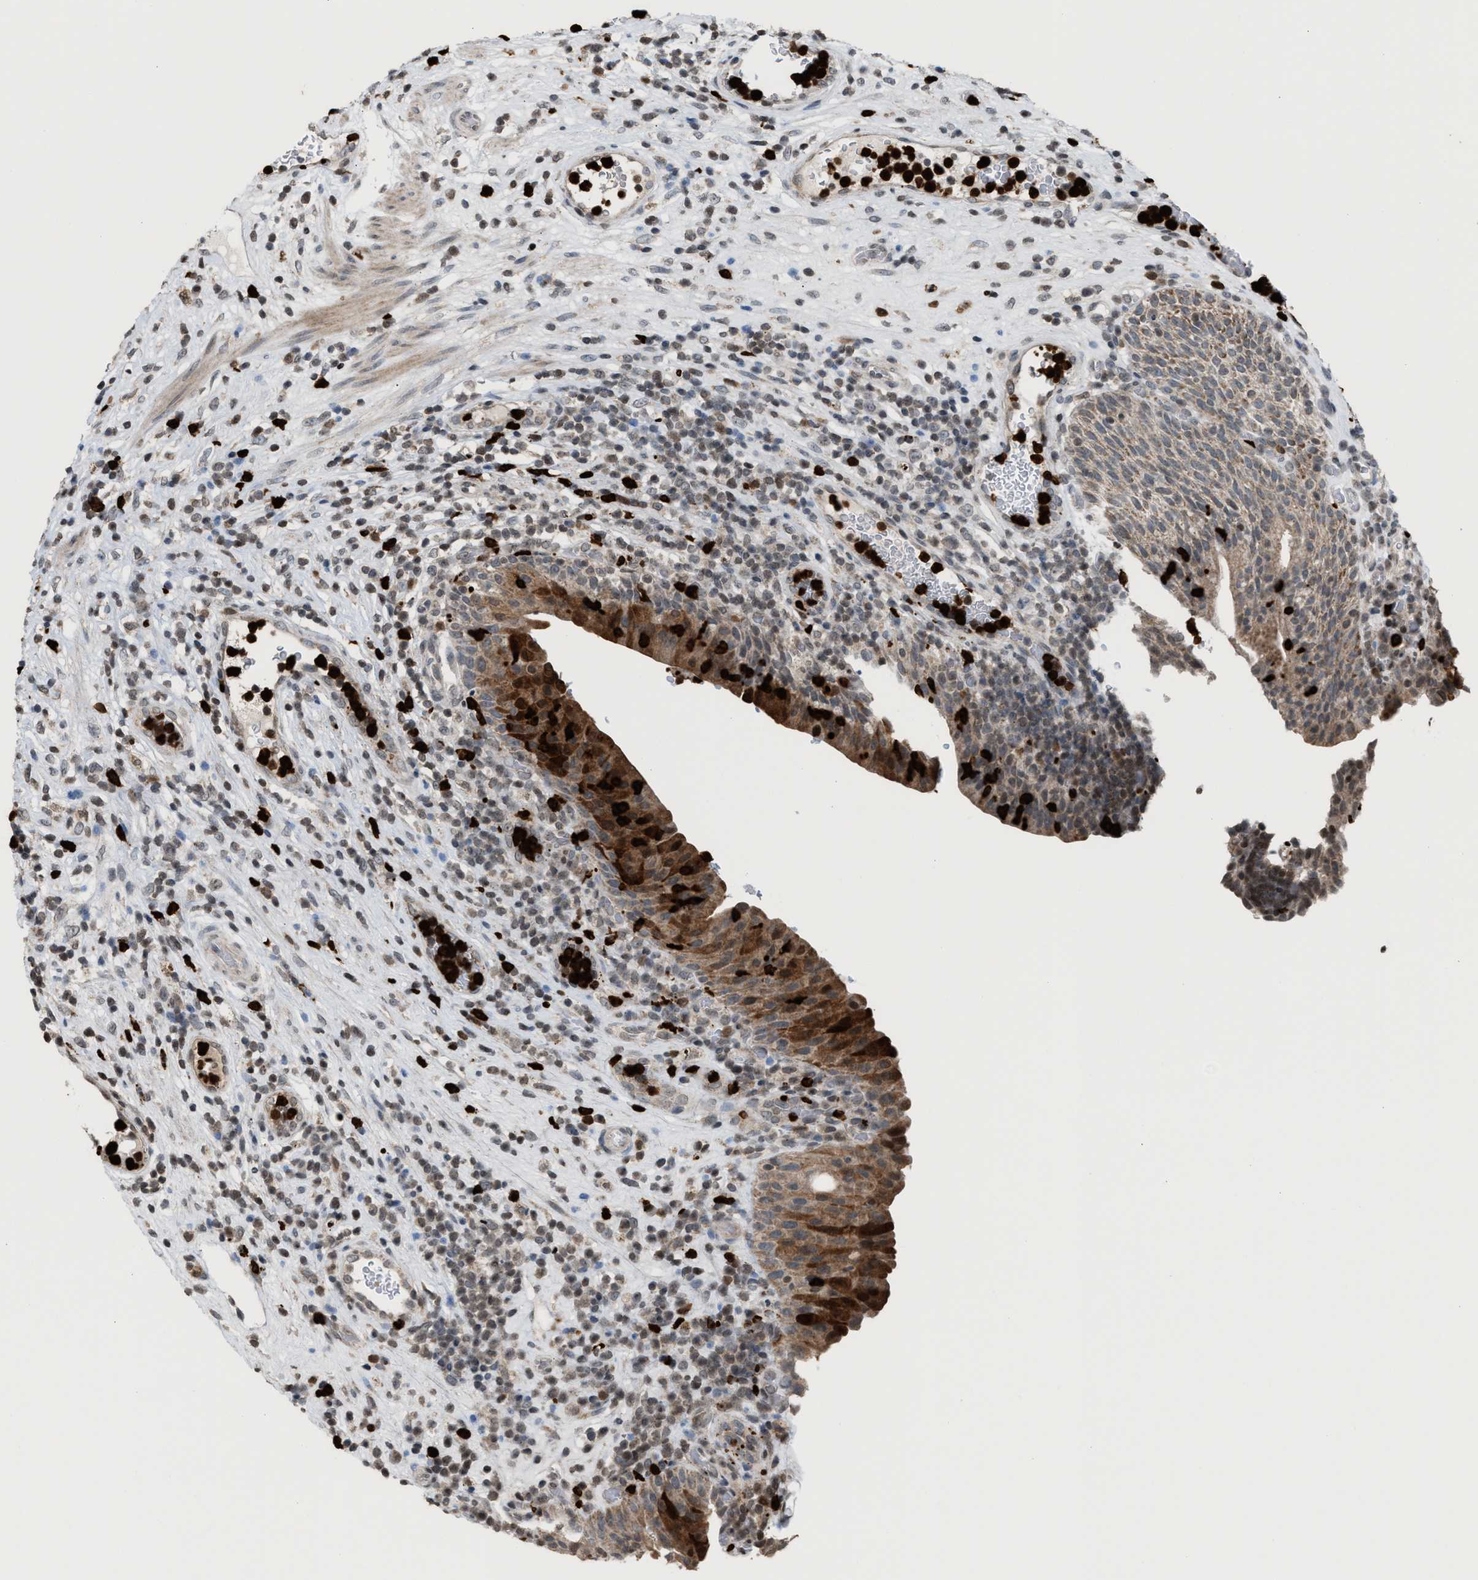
{"staining": {"intensity": "moderate", "quantity": "25%-75%", "location": "cytoplasmic/membranous"}, "tissue": "urothelial cancer", "cell_type": "Tumor cells", "image_type": "cancer", "snomed": [{"axis": "morphology", "description": "Urothelial carcinoma, High grade"}, {"axis": "topography", "description": "Urinary bladder"}], "caption": "Immunohistochemical staining of human high-grade urothelial carcinoma displays moderate cytoplasmic/membranous protein expression in approximately 25%-75% of tumor cells.", "gene": "PRUNE2", "patient": {"sex": "male", "age": 74}}